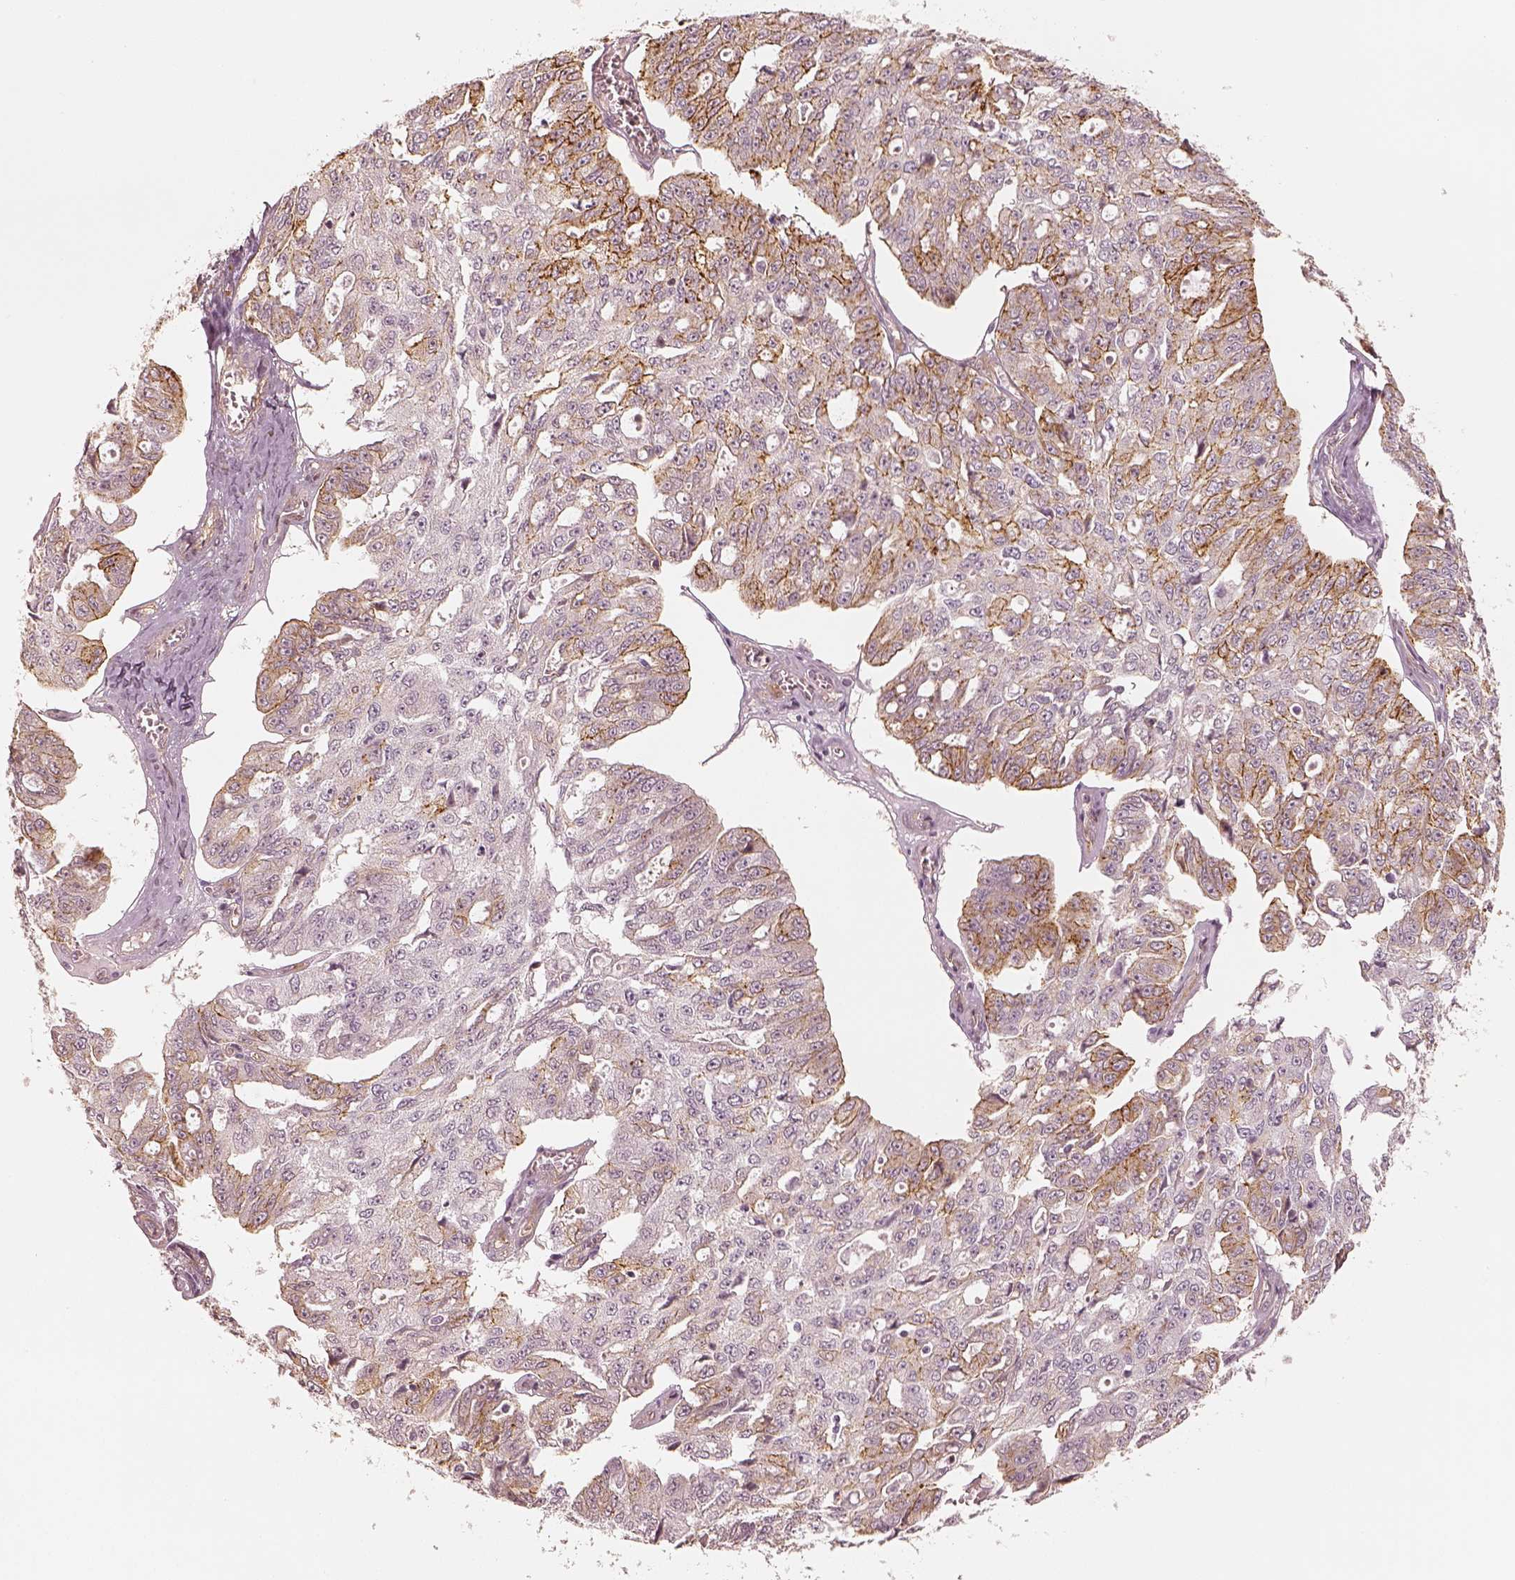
{"staining": {"intensity": "moderate", "quantity": "<25%", "location": "cytoplasmic/membranous"}, "tissue": "ovarian cancer", "cell_type": "Tumor cells", "image_type": "cancer", "snomed": [{"axis": "morphology", "description": "Carcinoma, endometroid"}, {"axis": "topography", "description": "Ovary"}], "caption": "Tumor cells demonstrate low levels of moderate cytoplasmic/membranous expression in approximately <25% of cells in endometroid carcinoma (ovarian).", "gene": "GORASP2", "patient": {"sex": "female", "age": 65}}